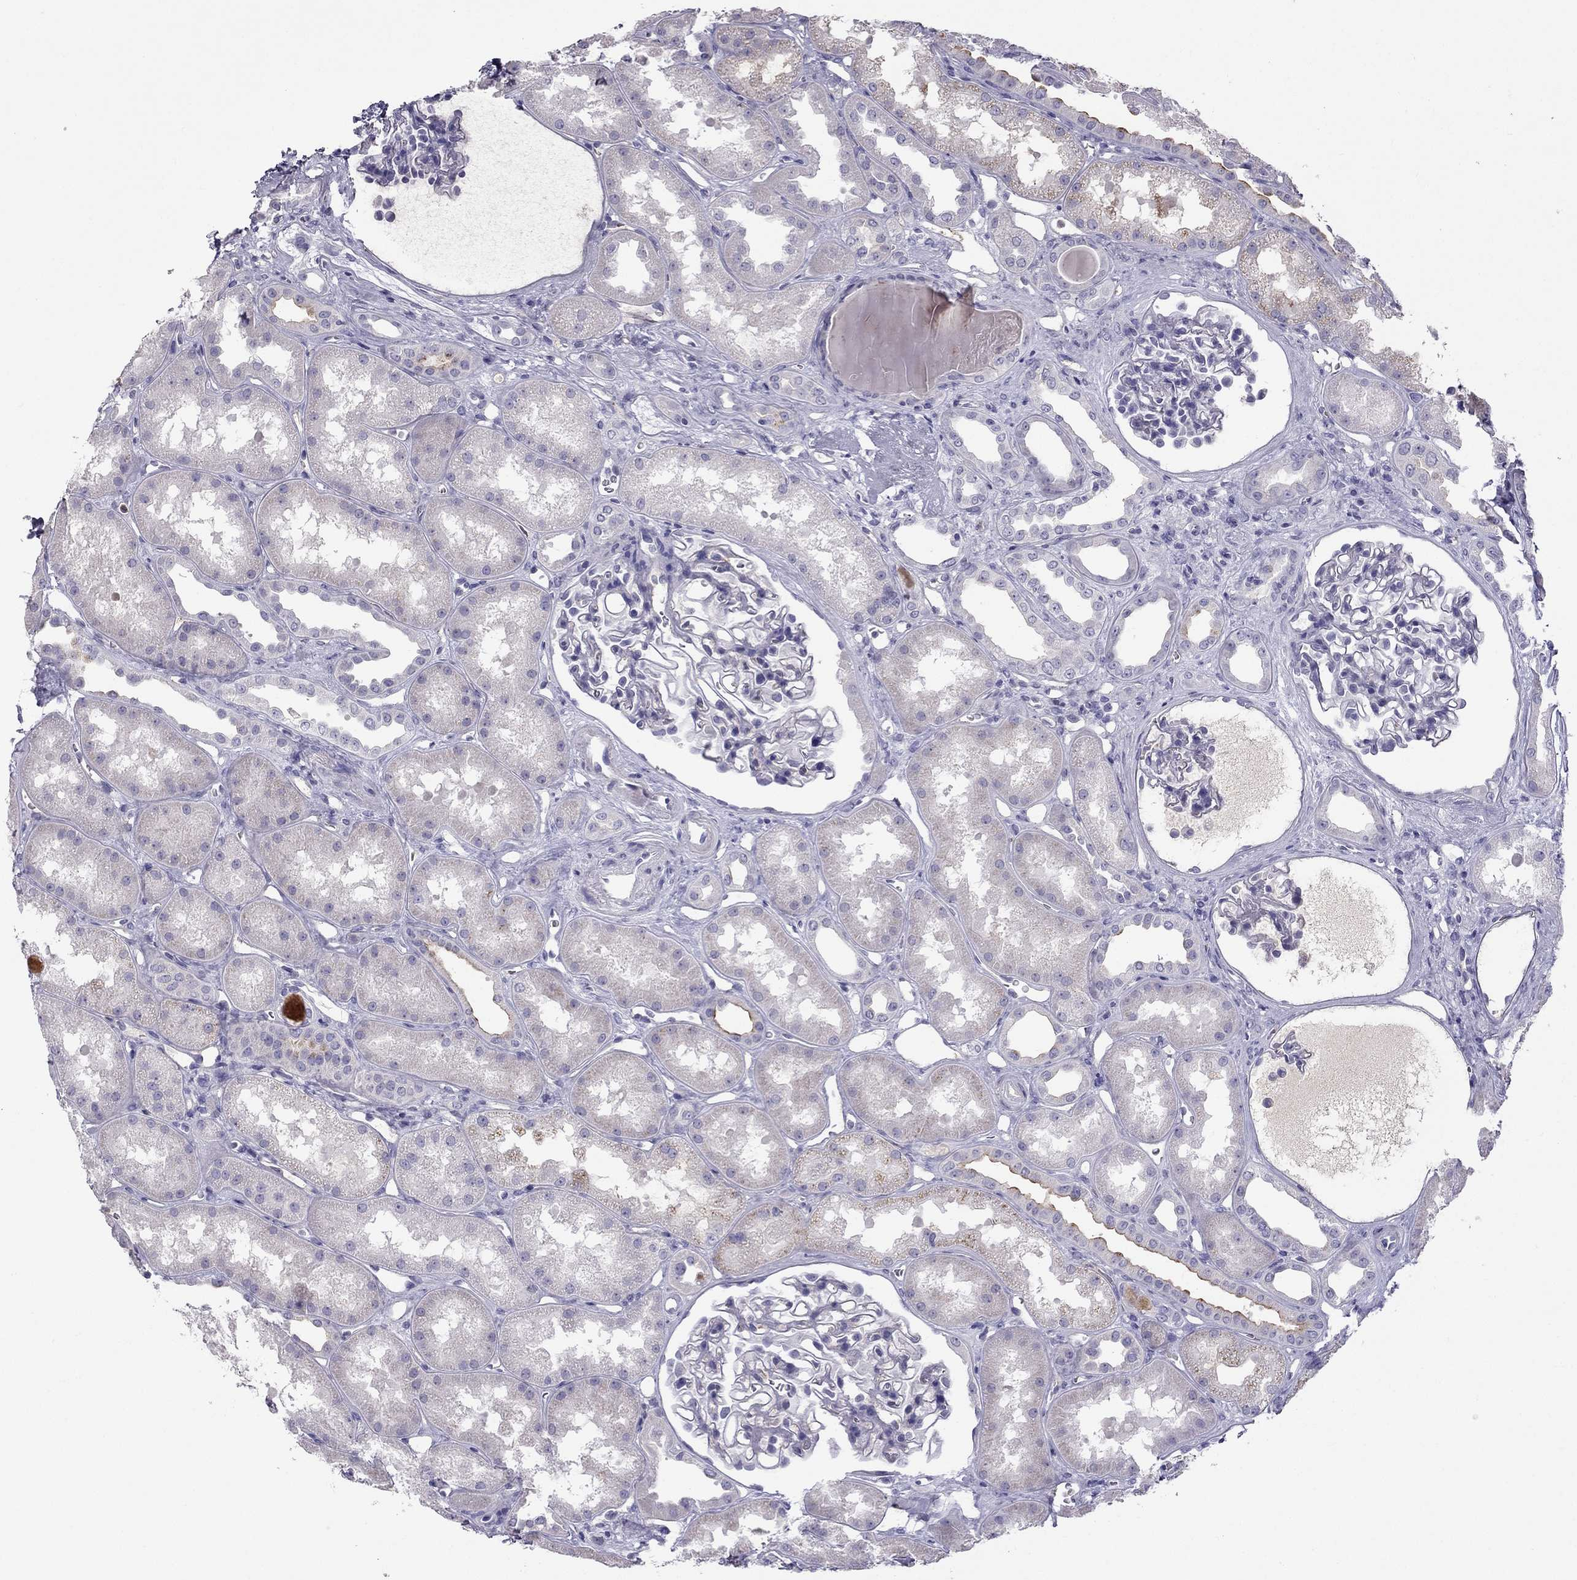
{"staining": {"intensity": "negative", "quantity": "none", "location": "none"}, "tissue": "kidney", "cell_type": "Cells in glomeruli", "image_type": "normal", "snomed": [{"axis": "morphology", "description": "Normal tissue, NOS"}, {"axis": "topography", "description": "Kidney"}], "caption": "The micrograph reveals no significant staining in cells in glomeruli of kidney. (DAB immunohistochemistry (IHC) visualized using brightfield microscopy, high magnification).", "gene": "STOML3", "patient": {"sex": "male", "age": 61}}